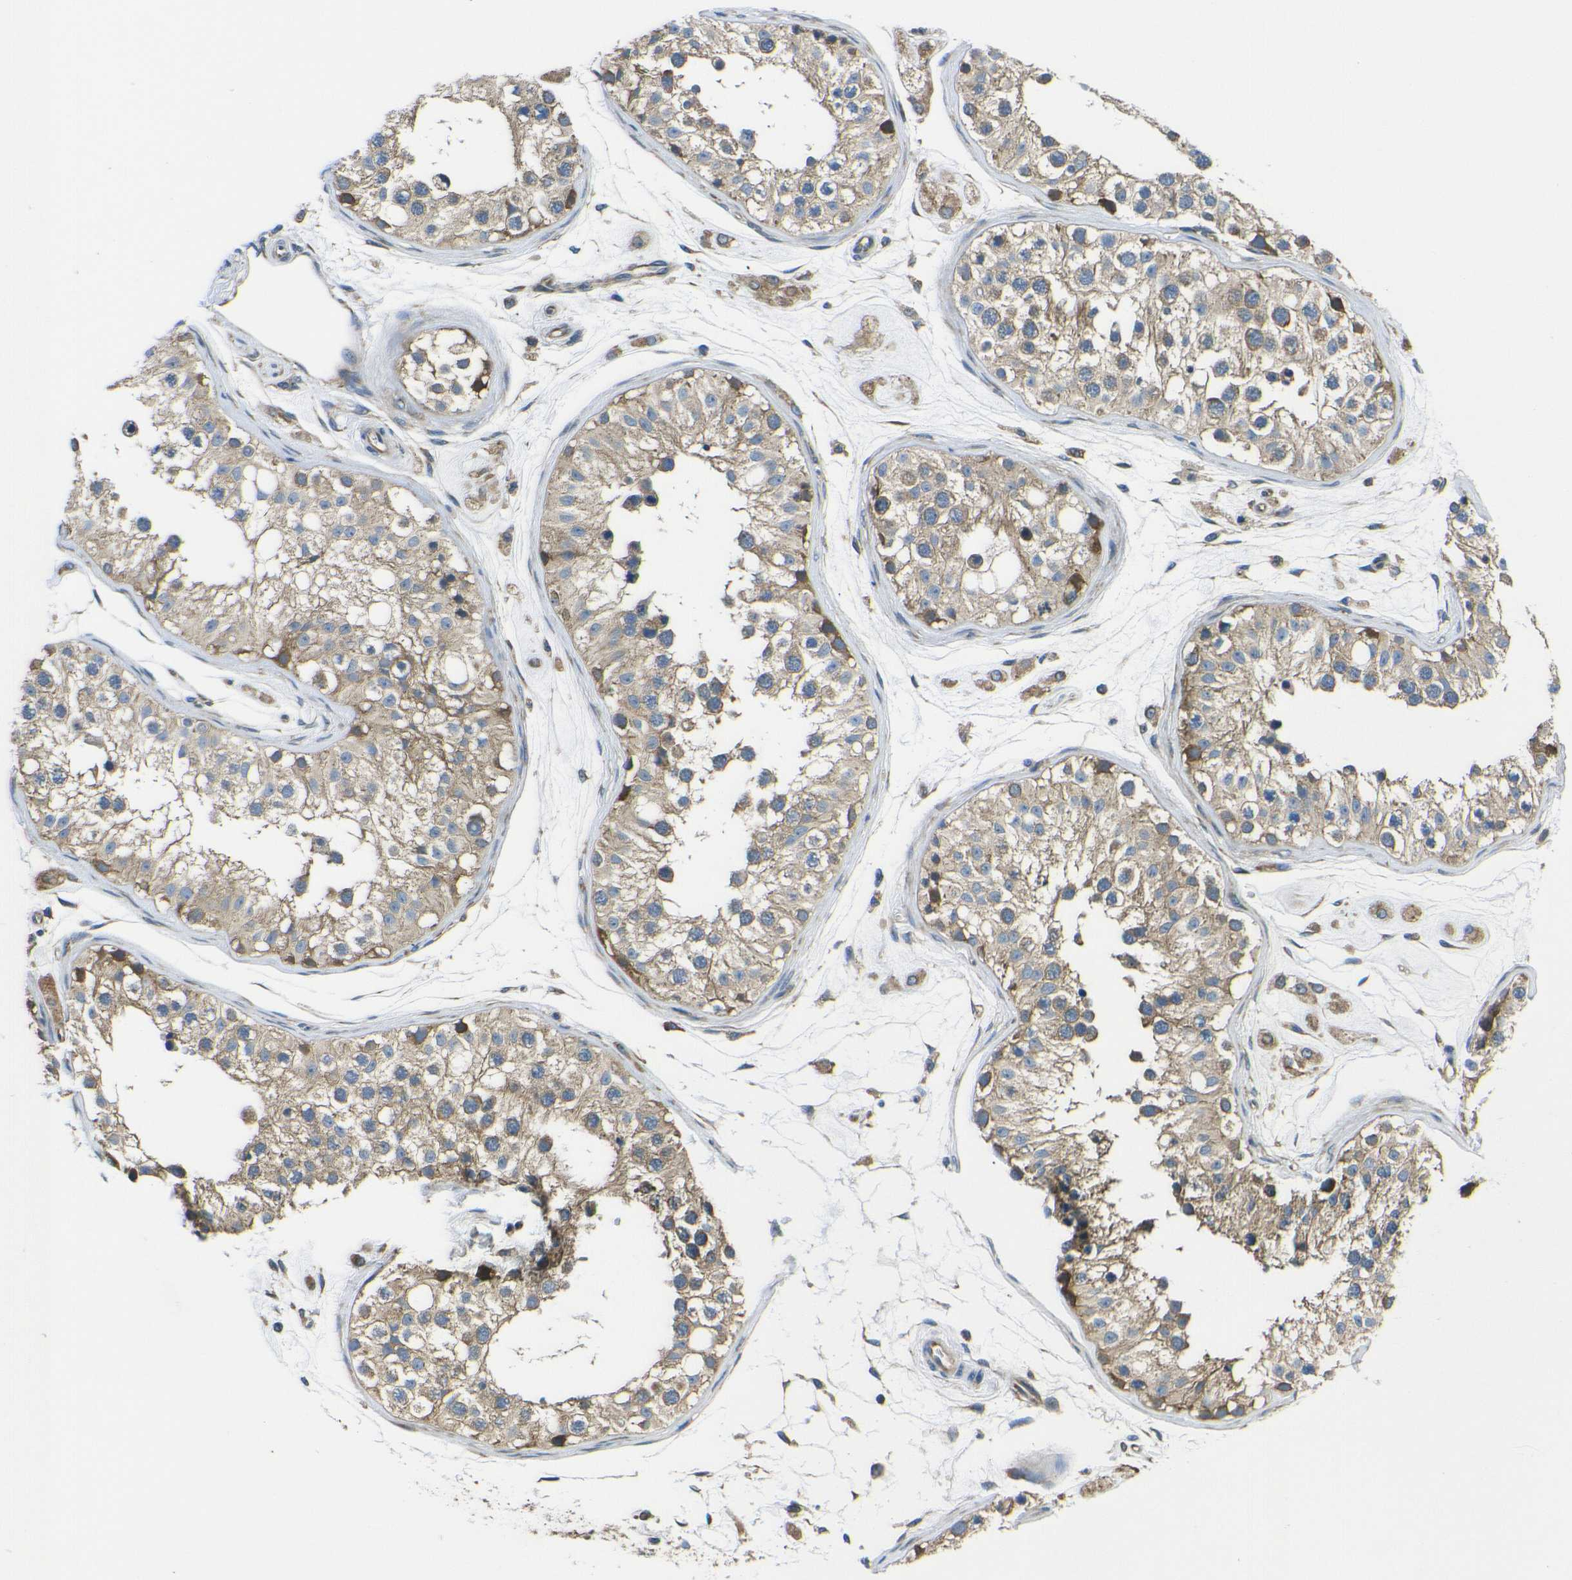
{"staining": {"intensity": "moderate", "quantity": ">75%", "location": "cytoplasmic/membranous"}, "tissue": "testis", "cell_type": "Cells in seminiferous ducts", "image_type": "normal", "snomed": [{"axis": "morphology", "description": "Normal tissue, NOS"}, {"axis": "morphology", "description": "Adenocarcinoma, metastatic, NOS"}, {"axis": "topography", "description": "Testis"}], "caption": "A brown stain highlights moderate cytoplasmic/membranous staining of a protein in cells in seminiferous ducts of unremarkable human testis.", "gene": "RPSA", "patient": {"sex": "male", "age": 26}}